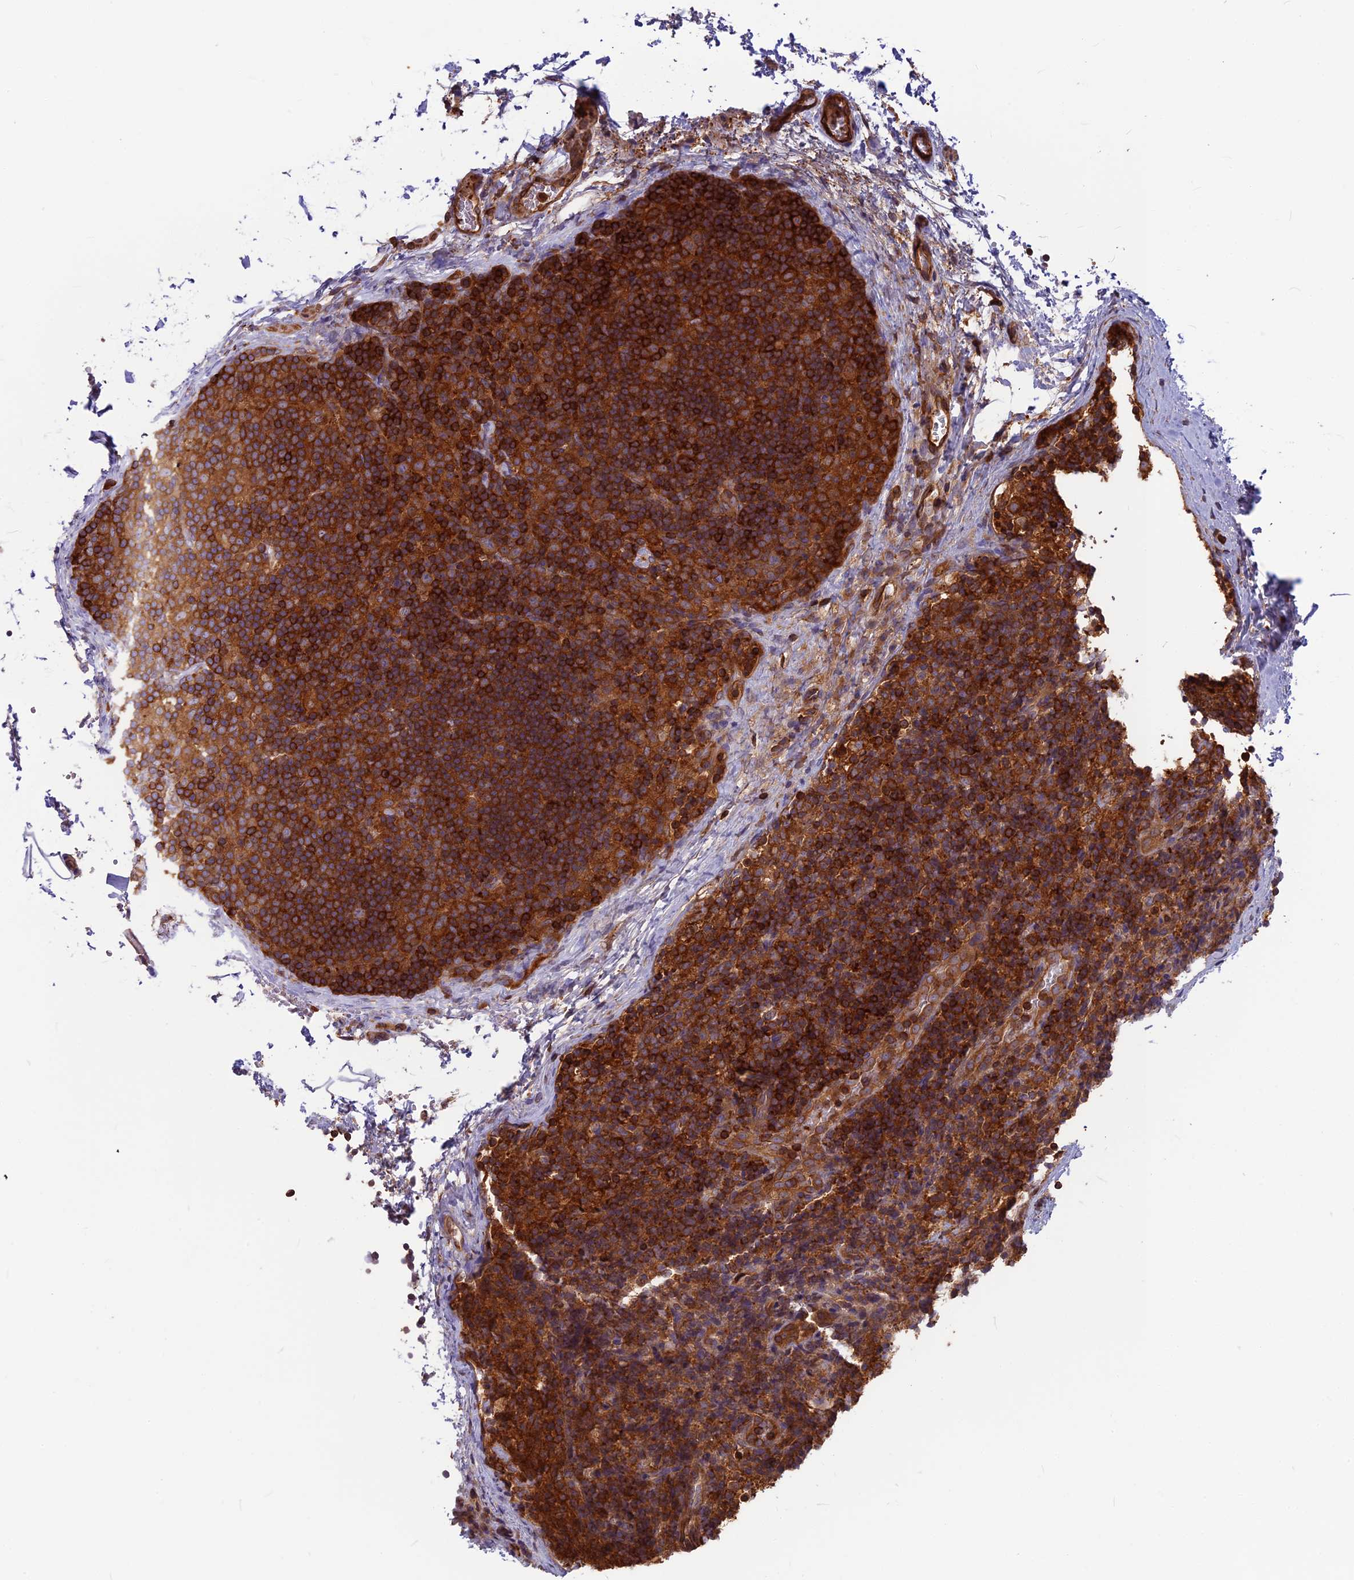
{"staining": {"intensity": "moderate", "quantity": ">75%", "location": "cytoplasmic/membranous"}, "tissue": "lymph node", "cell_type": "Germinal center cells", "image_type": "normal", "snomed": [{"axis": "morphology", "description": "Normal tissue, NOS"}, {"axis": "topography", "description": "Lymph node"}], "caption": "This micrograph displays immunohistochemistry staining of benign human lymph node, with medium moderate cytoplasmic/membranous positivity in approximately >75% of germinal center cells.", "gene": "WDR1", "patient": {"sex": "female", "age": 22}}